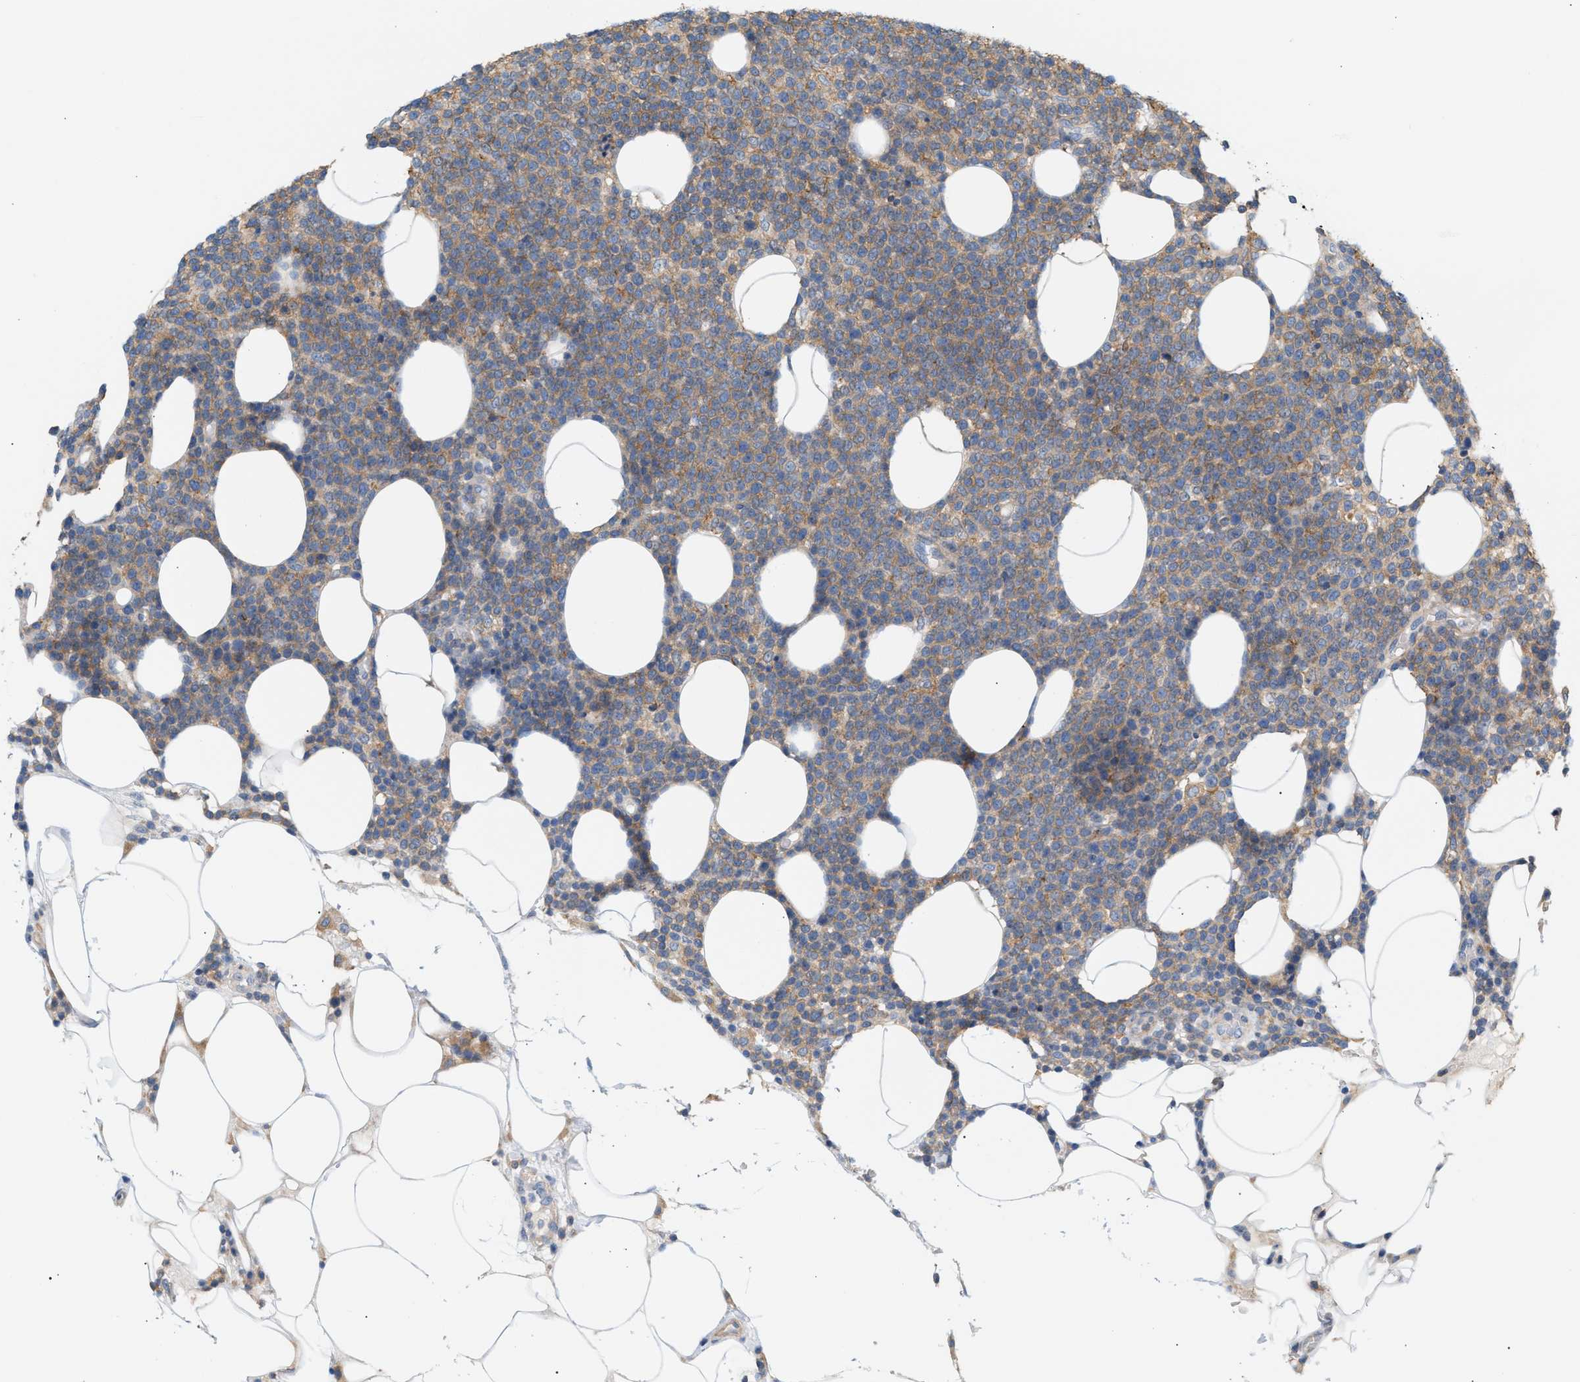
{"staining": {"intensity": "moderate", "quantity": ">75%", "location": "cytoplasmic/membranous"}, "tissue": "lymphoma", "cell_type": "Tumor cells", "image_type": "cancer", "snomed": [{"axis": "morphology", "description": "Malignant lymphoma, non-Hodgkin's type, High grade"}, {"axis": "topography", "description": "Lymph node"}], "caption": "The micrograph reveals a brown stain indicating the presence of a protein in the cytoplasmic/membranous of tumor cells in malignant lymphoma, non-Hodgkin's type (high-grade).", "gene": "LRCH1", "patient": {"sex": "male", "age": 61}}